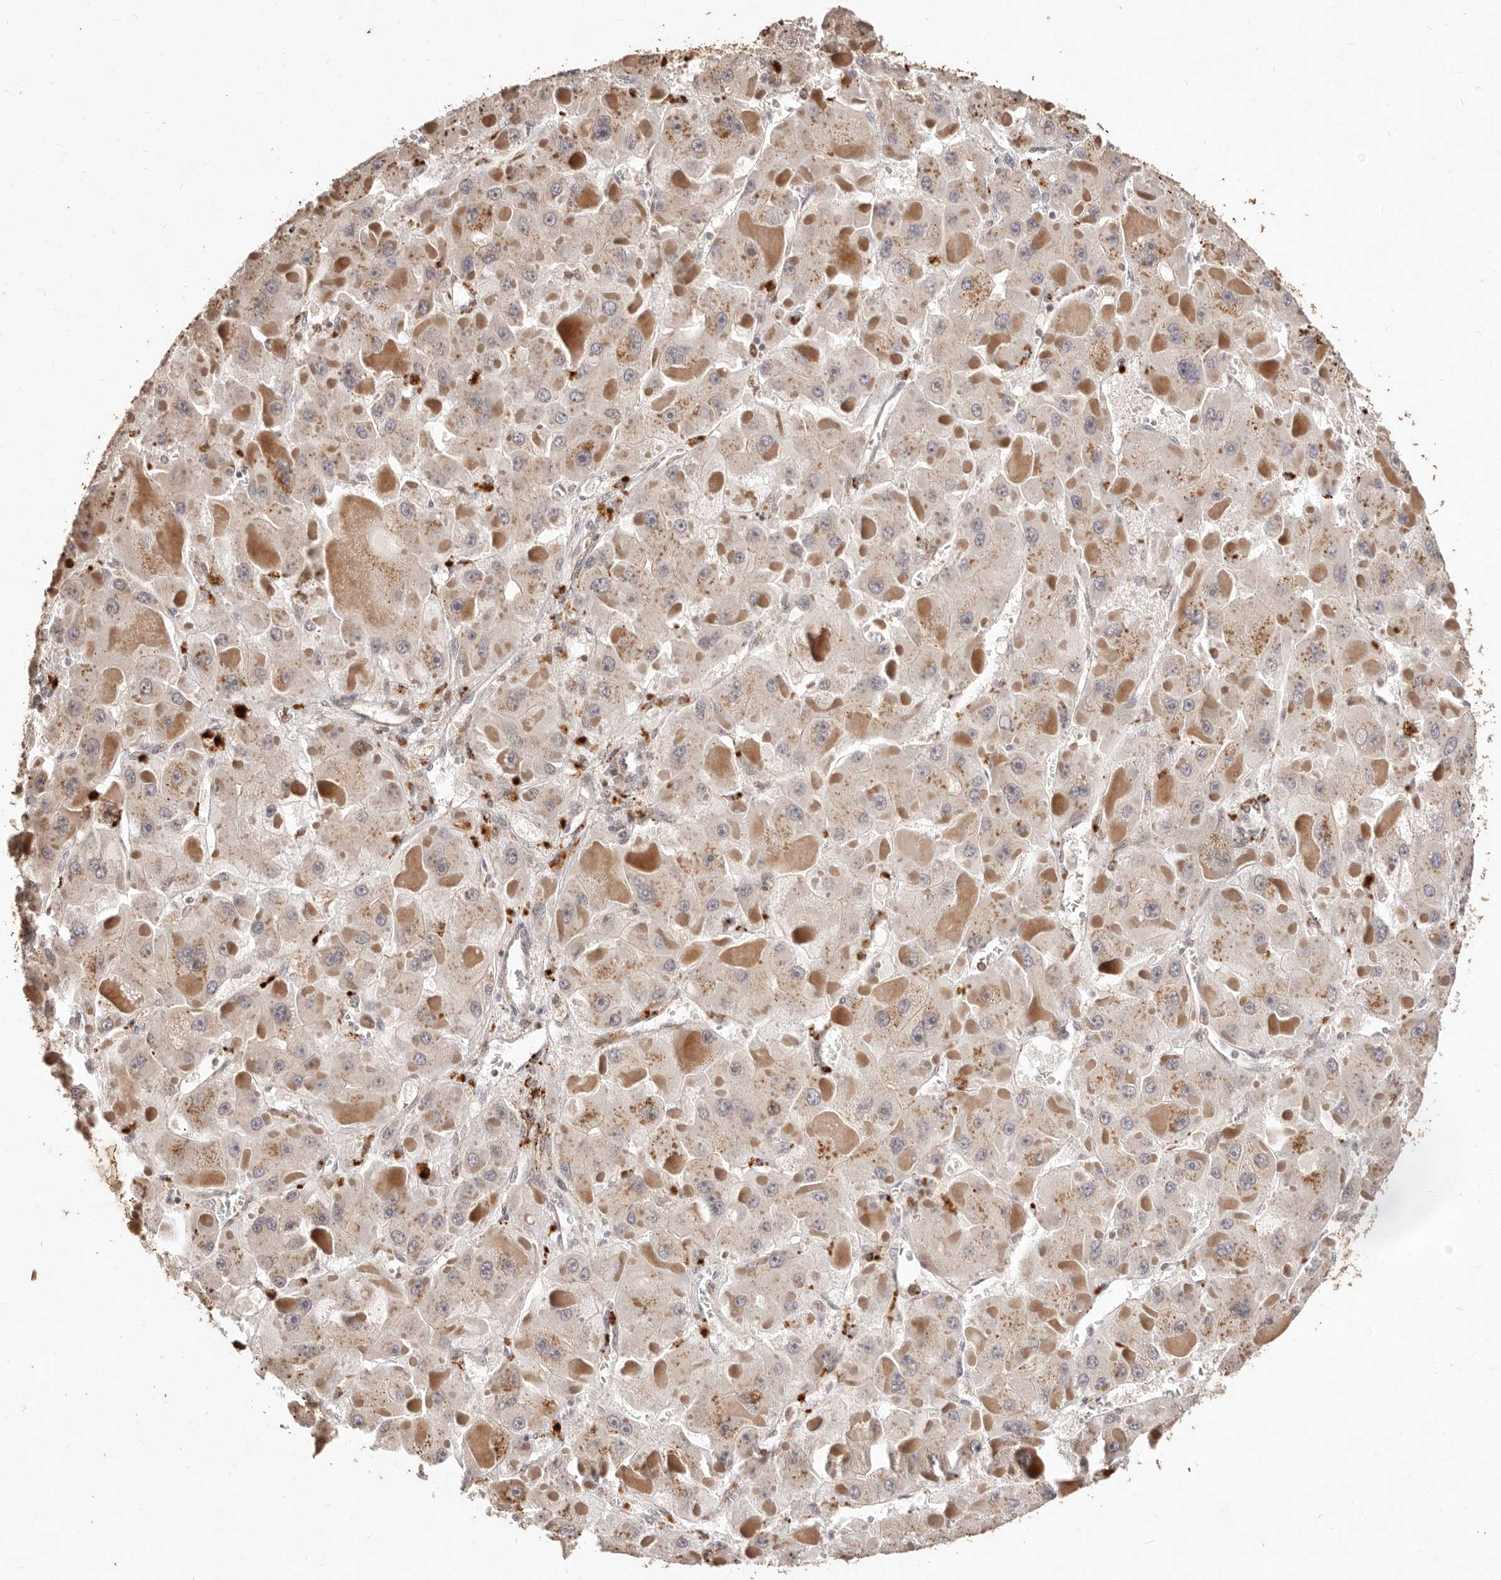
{"staining": {"intensity": "negative", "quantity": "none", "location": "none"}, "tissue": "liver cancer", "cell_type": "Tumor cells", "image_type": "cancer", "snomed": [{"axis": "morphology", "description": "Carcinoma, Hepatocellular, NOS"}, {"axis": "topography", "description": "Liver"}], "caption": "This histopathology image is of hepatocellular carcinoma (liver) stained with immunohistochemistry (IHC) to label a protein in brown with the nuclei are counter-stained blue. There is no expression in tumor cells.", "gene": "KIF9", "patient": {"sex": "female", "age": 73}}